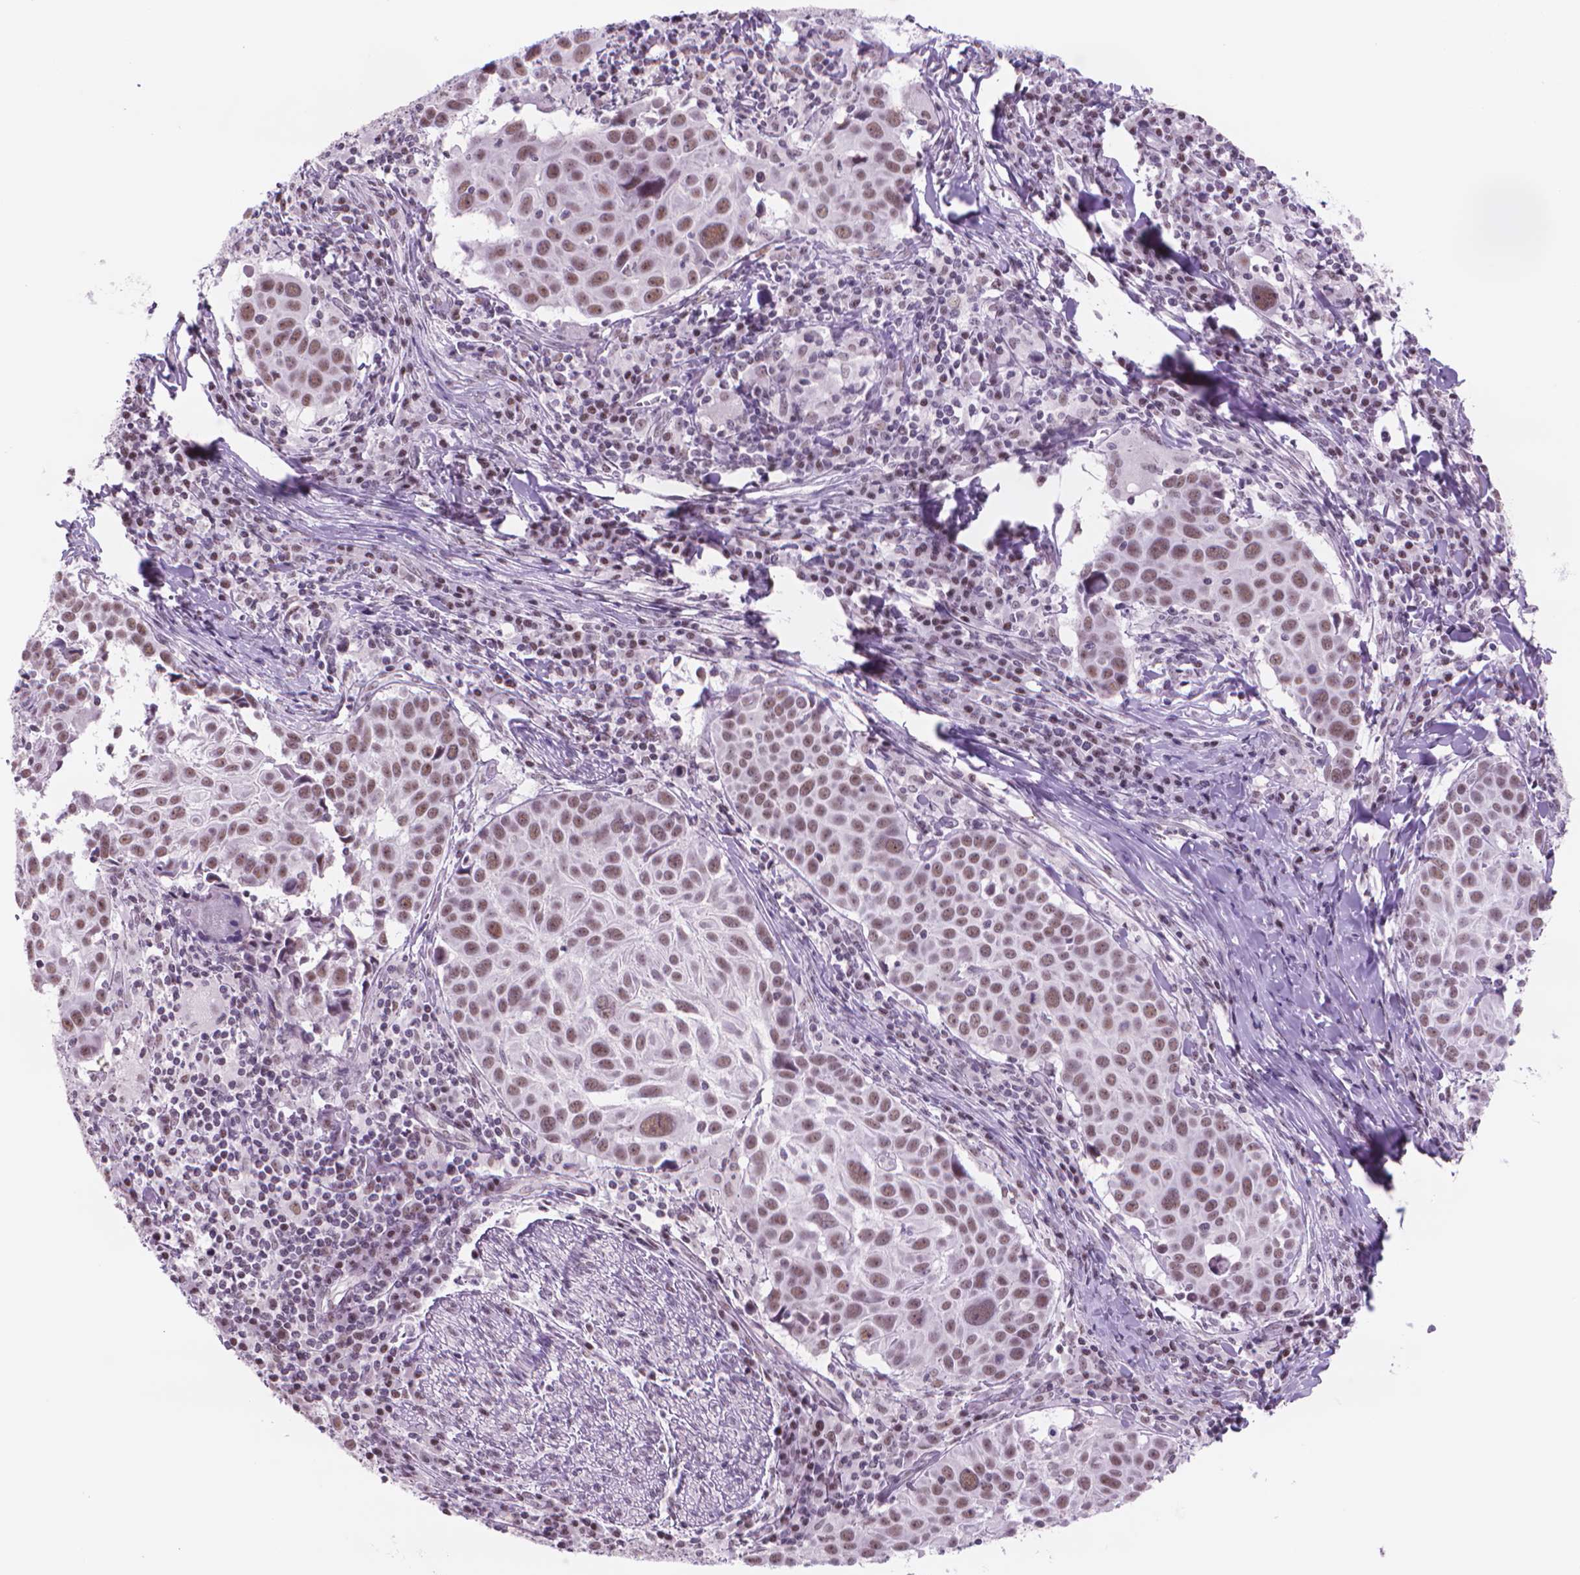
{"staining": {"intensity": "moderate", "quantity": ">75%", "location": "nuclear"}, "tissue": "lung cancer", "cell_type": "Tumor cells", "image_type": "cancer", "snomed": [{"axis": "morphology", "description": "Squamous cell carcinoma, NOS"}, {"axis": "topography", "description": "Lung"}], "caption": "This micrograph reveals lung cancer (squamous cell carcinoma) stained with IHC to label a protein in brown. The nuclear of tumor cells show moderate positivity for the protein. Nuclei are counter-stained blue.", "gene": "POLR3D", "patient": {"sex": "male", "age": 57}}